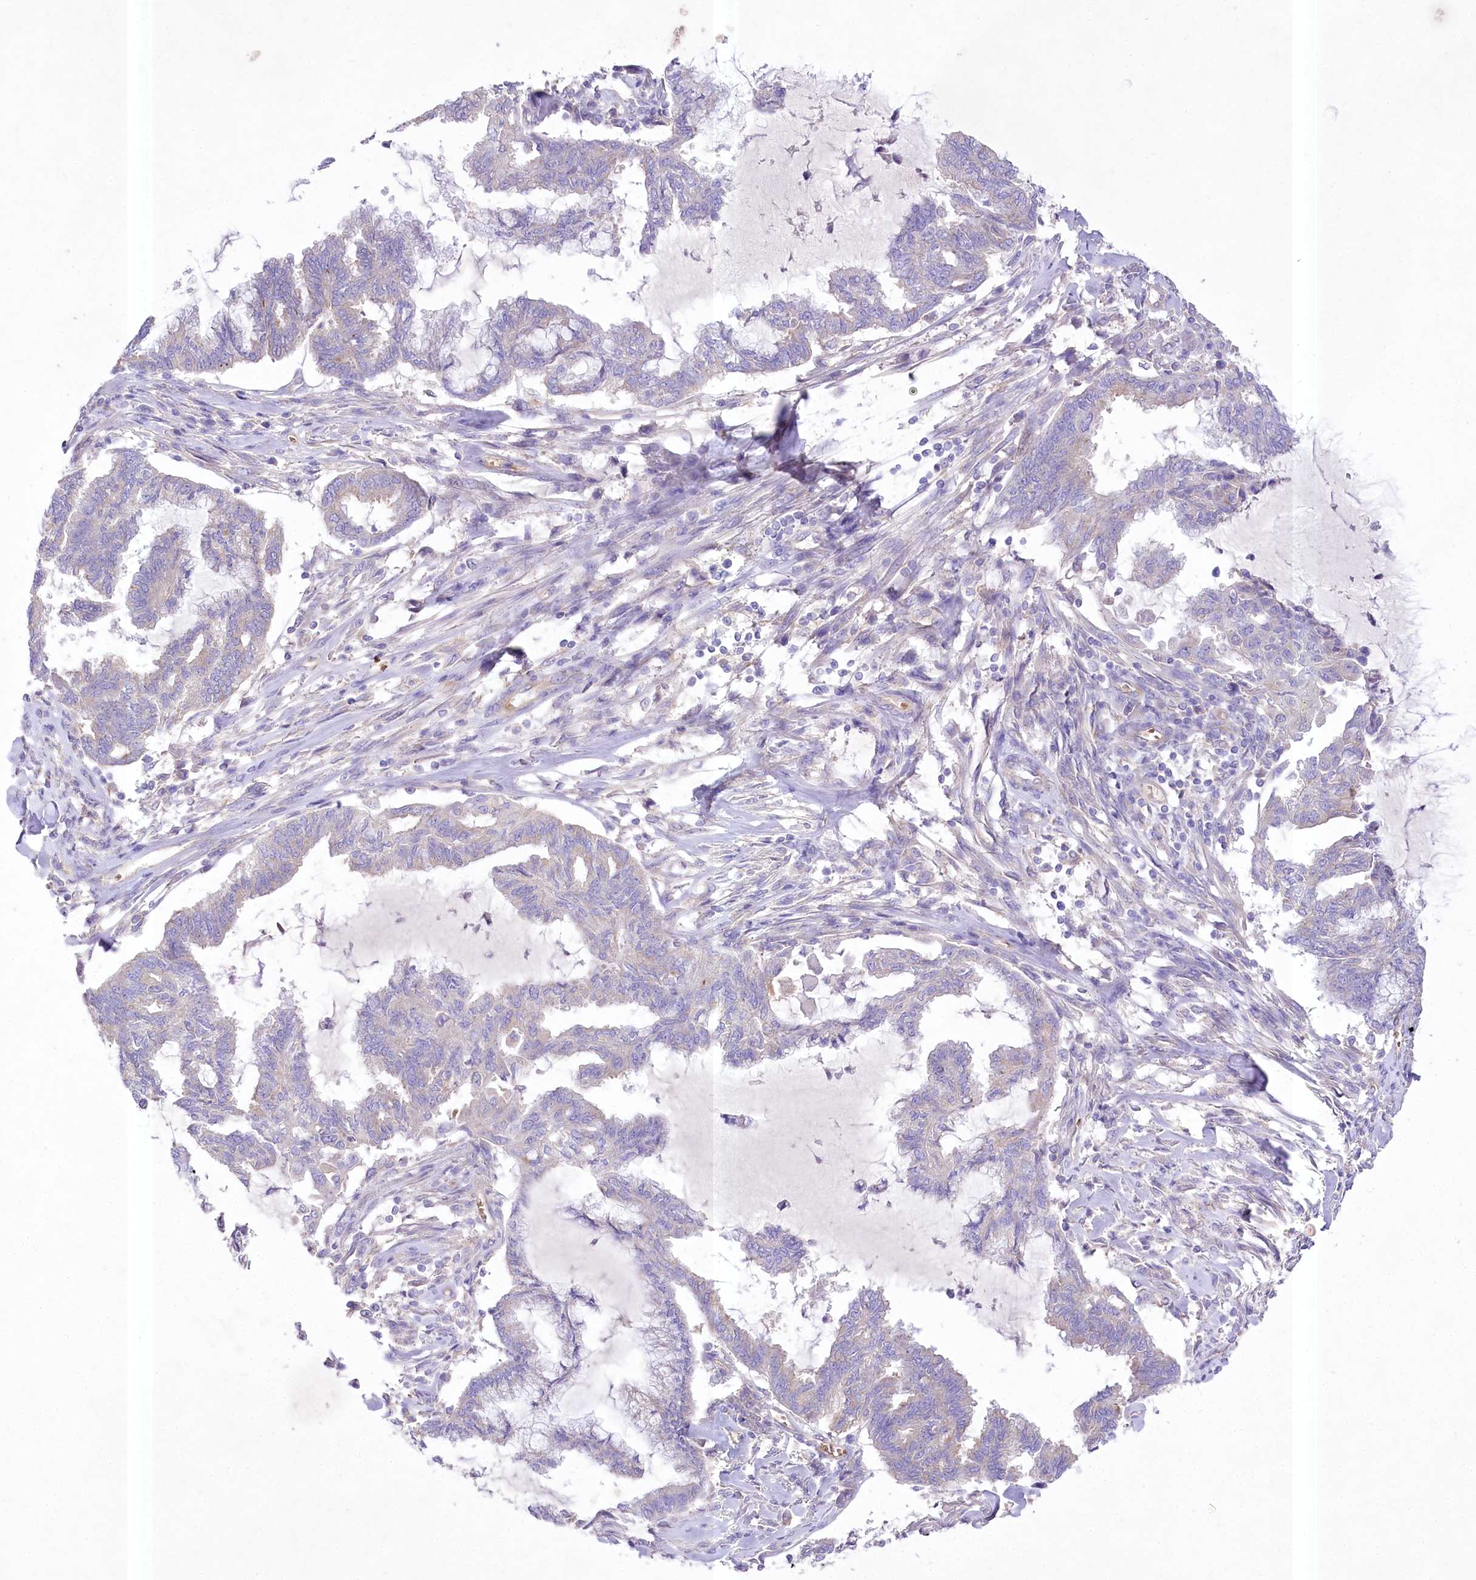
{"staining": {"intensity": "negative", "quantity": "none", "location": "none"}, "tissue": "endometrial cancer", "cell_type": "Tumor cells", "image_type": "cancer", "snomed": [{"axis": "morphology", "description": "Adenocarcinoma, NOS"}, {"axis": "topography", "description": "Endometrium"}], "caption": "An image of human adenocarcinoma (endometrial) is negative for staining in tumor cells.", "gene": "PRSS53", "patient": {"sex": "female", "age": 86}}